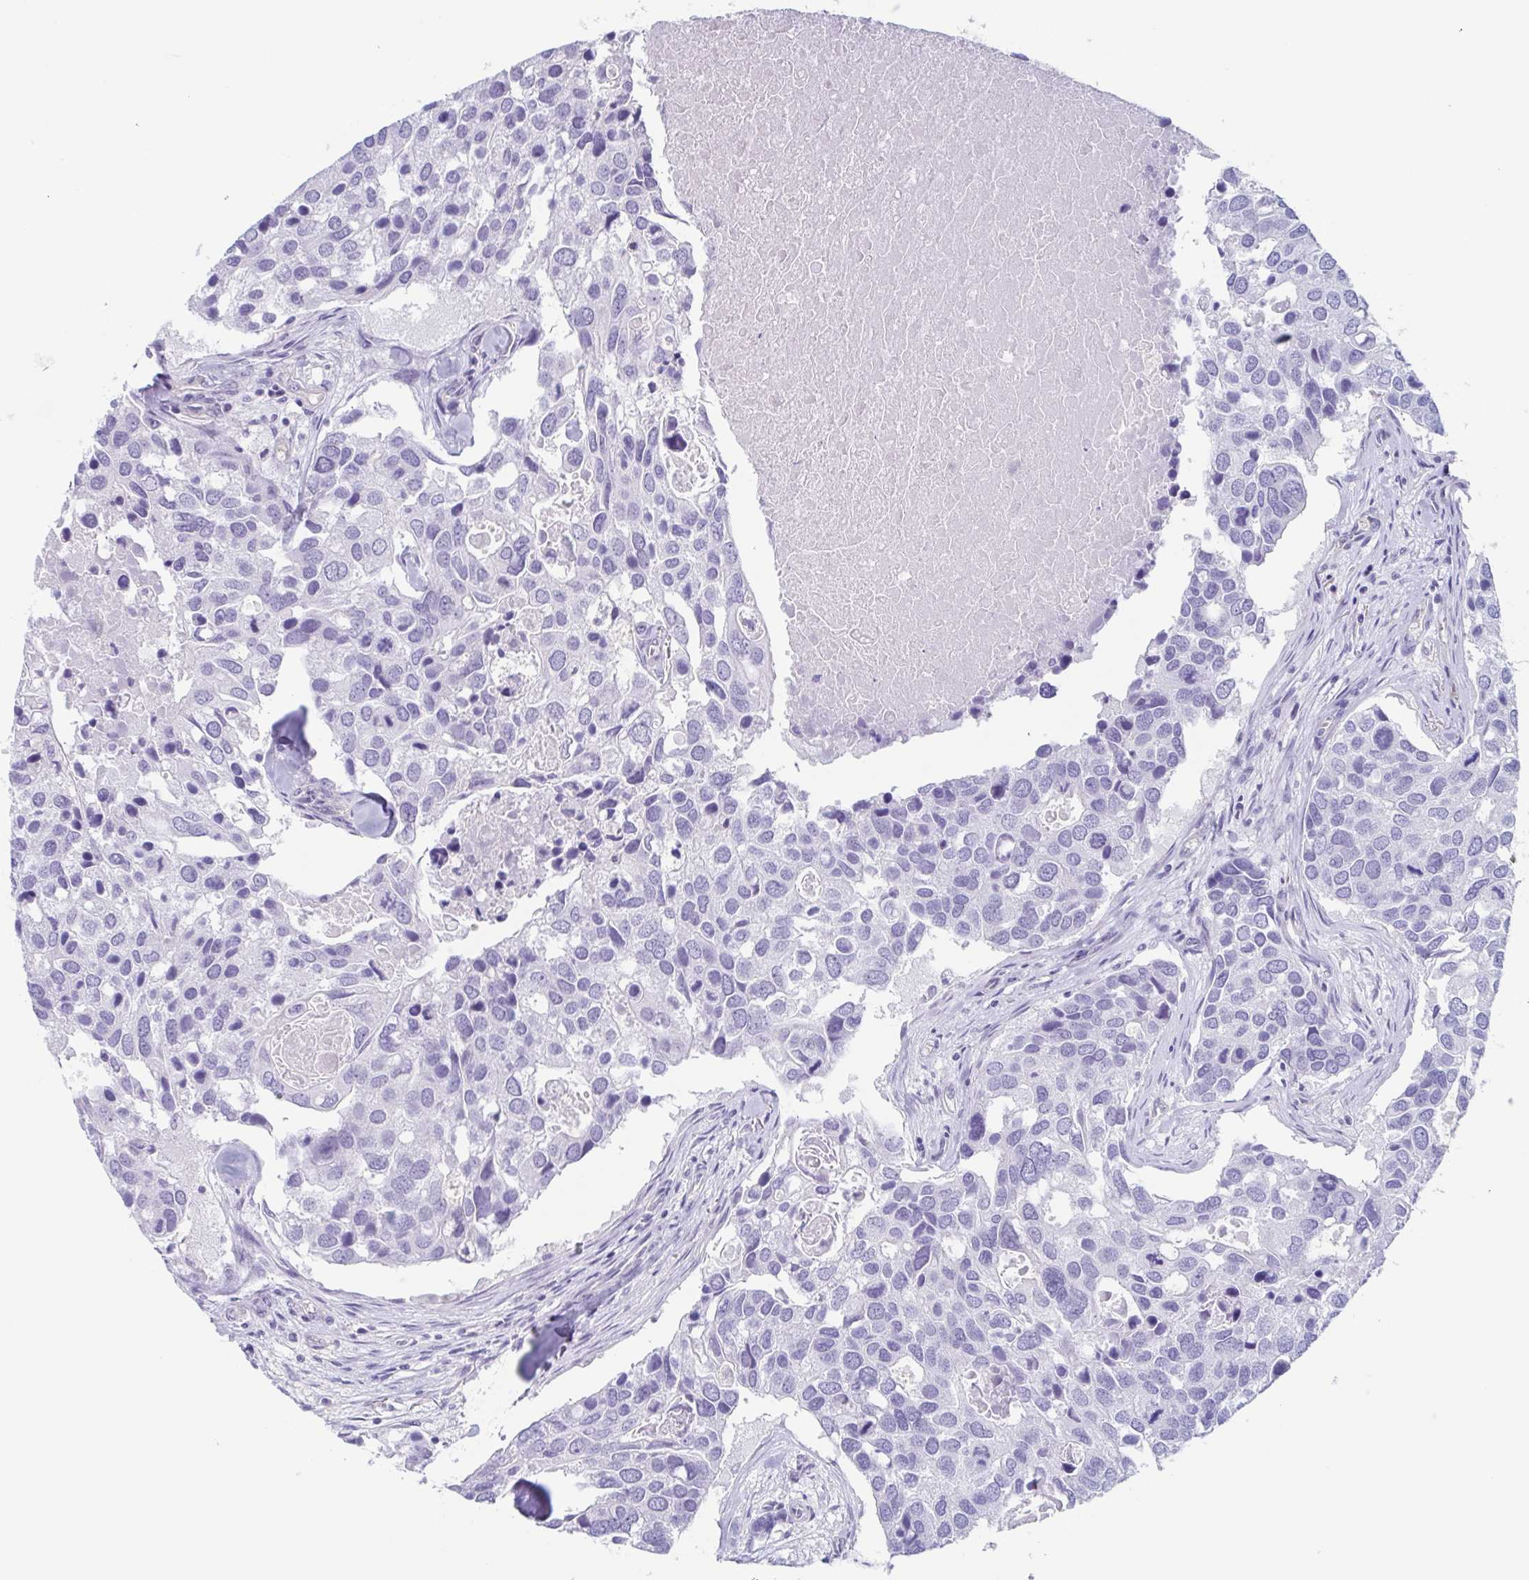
{"staining": {"intensity": "negative", "quantity": "none", "location": "none"}, "tissue": "breast cancer", "cell_type": "Tumor cells", "image_type": "cancer", "snomed": [{"axis": "morphology", "description": "Duct carcinoma"}, {"axis": "topography", "description": "Breast"}], "caption": "This is an immunohistochemistry photomicrograph of breast cancer. There is no expression in tumor cells.", "gene": "BPI", "patient": {"sex": "female", "age": 83}}